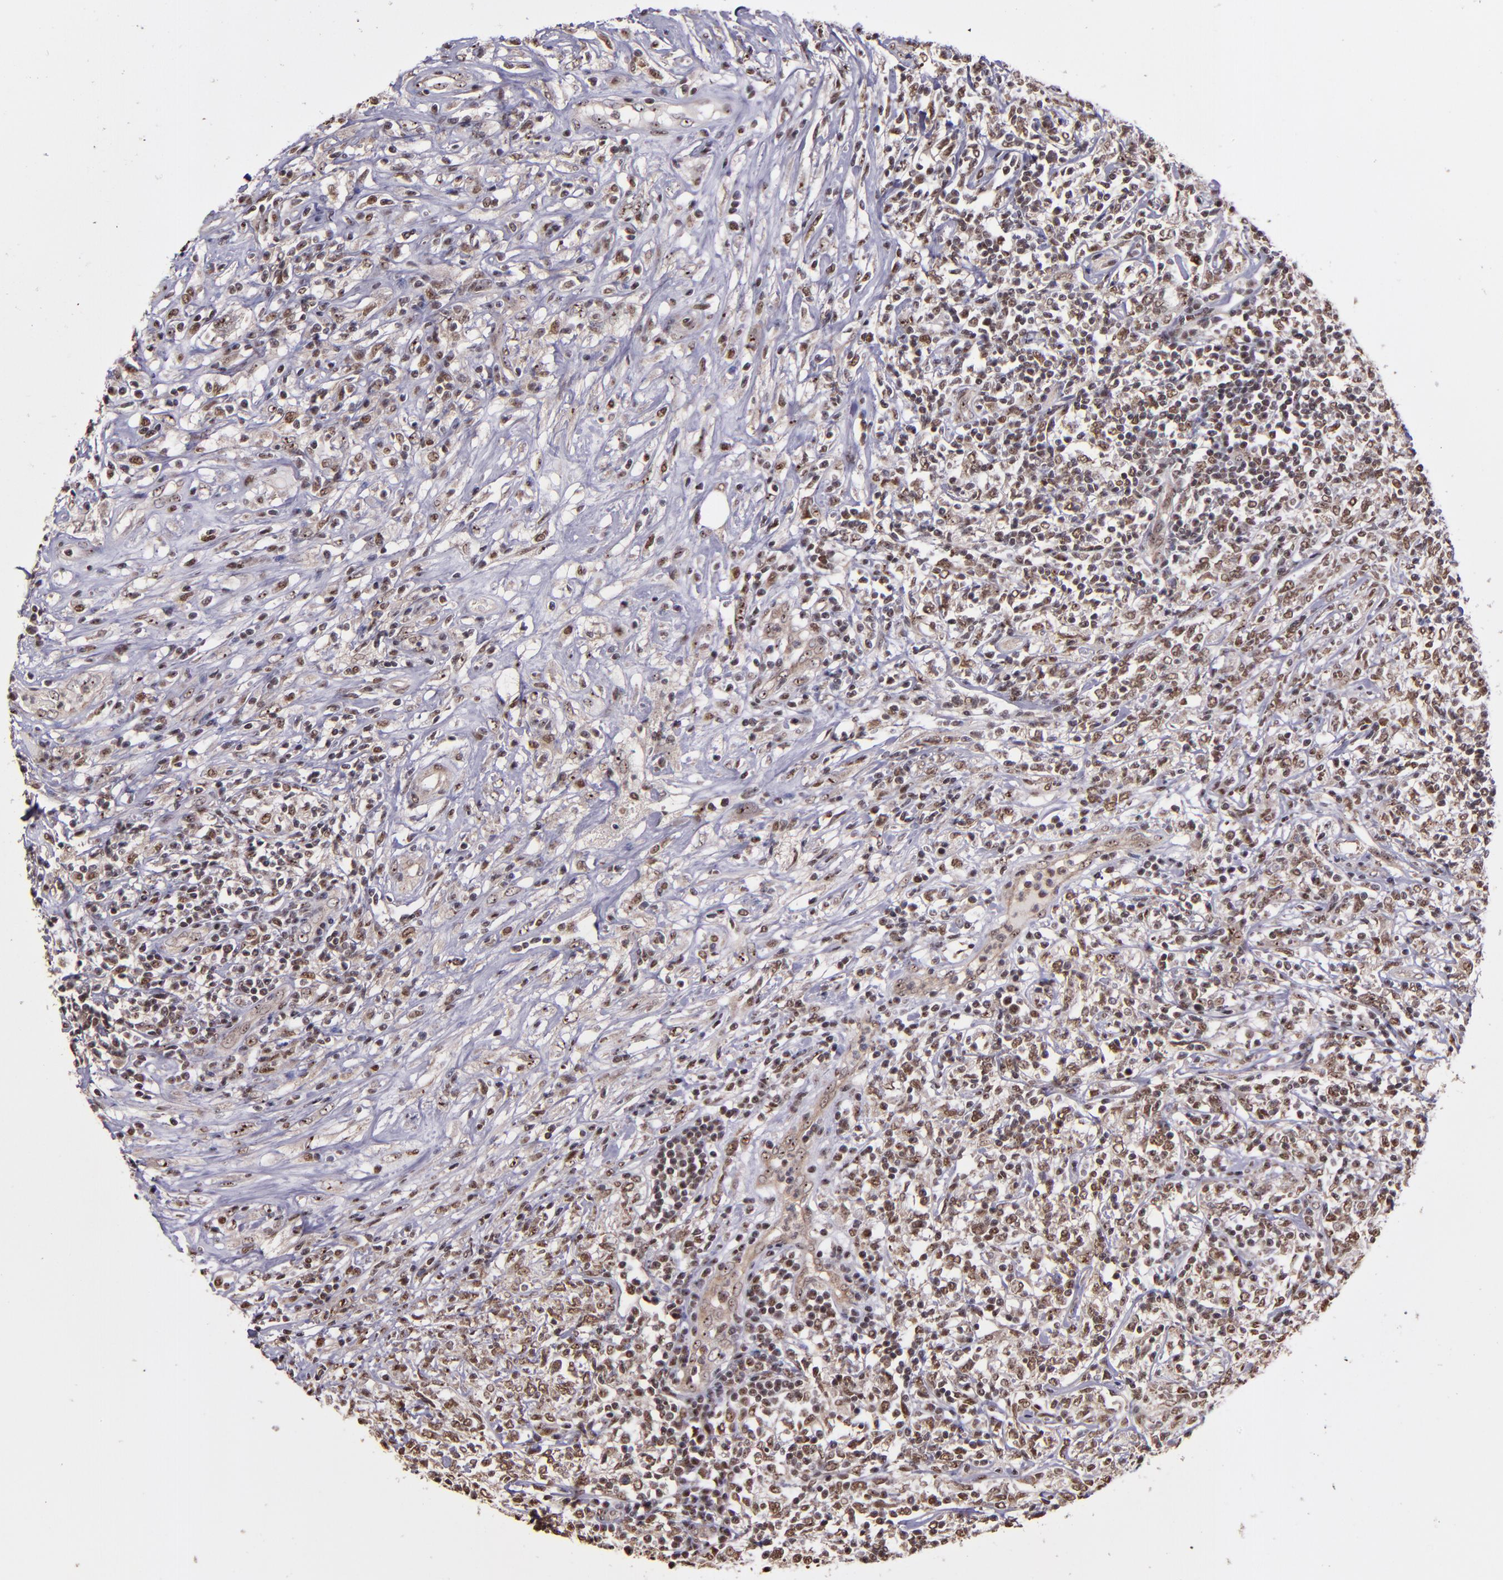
{"staining": {"intensity": "moderate", "quantity": ">75%", "location": "nuclear"}, "tissue": "lymphoma", "cell_type": "Tumor cells", "image_type": "cancer", "snomed": [{"axis": "morphology", "description": "Malignant lymphoma, non-Hodgkin's type, High grade"}, {"axis": "topography", "description": "Lymph node"}], "caption": "Human lymphoma stained with a brown dye reveals moderate nuclear positive staining in about >75% of tumor cells.", "gene": "CECR2", "patient": {"sex": "female", "age": 84}}